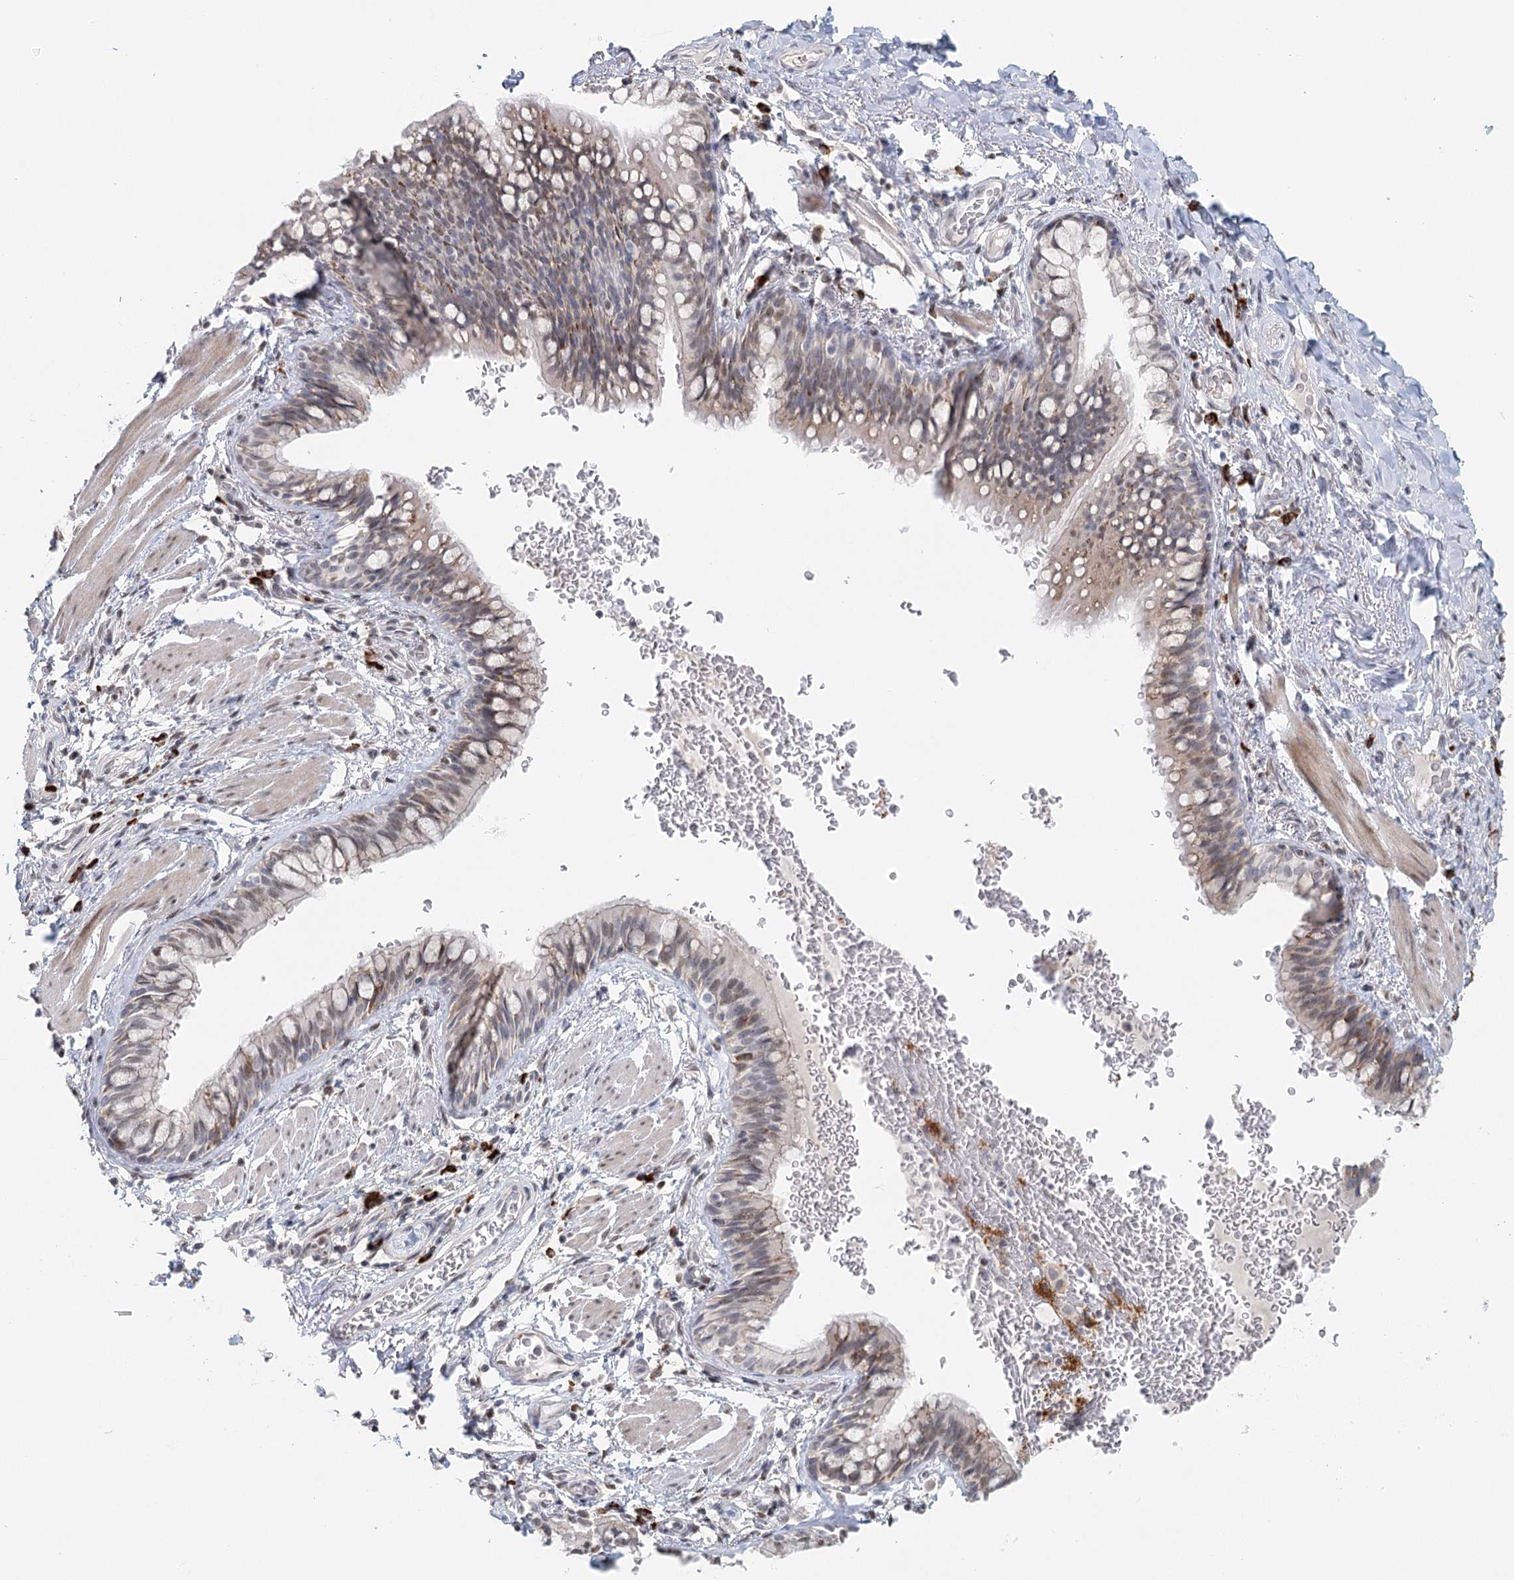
{"staining": {"intensity": "weak", "quantity": "25%-75%", "location": "cytoplasmic/membranous,nuclear"}, "tissue": "bronchus", "cell_type": "Respiratory epithelial cells", "image_type": "normal", "snomed": [{"axis": "morphology", "description": "Normal tissue, NOS"}, {"axis": "topography", "description": "Cartilage tissue"}, {"axis": "topography", "description": "Bronchus"}], "caption": "About 25%-75% of respiratory epithelial cells in unremarkable bronchus demonstrate weak cytoplasmic/membranous,nuclear protein staining as visualized by brown immunohistochemical staining.", "gene": "BNIP5", "patient": {"sex": "female", "age": 36}}